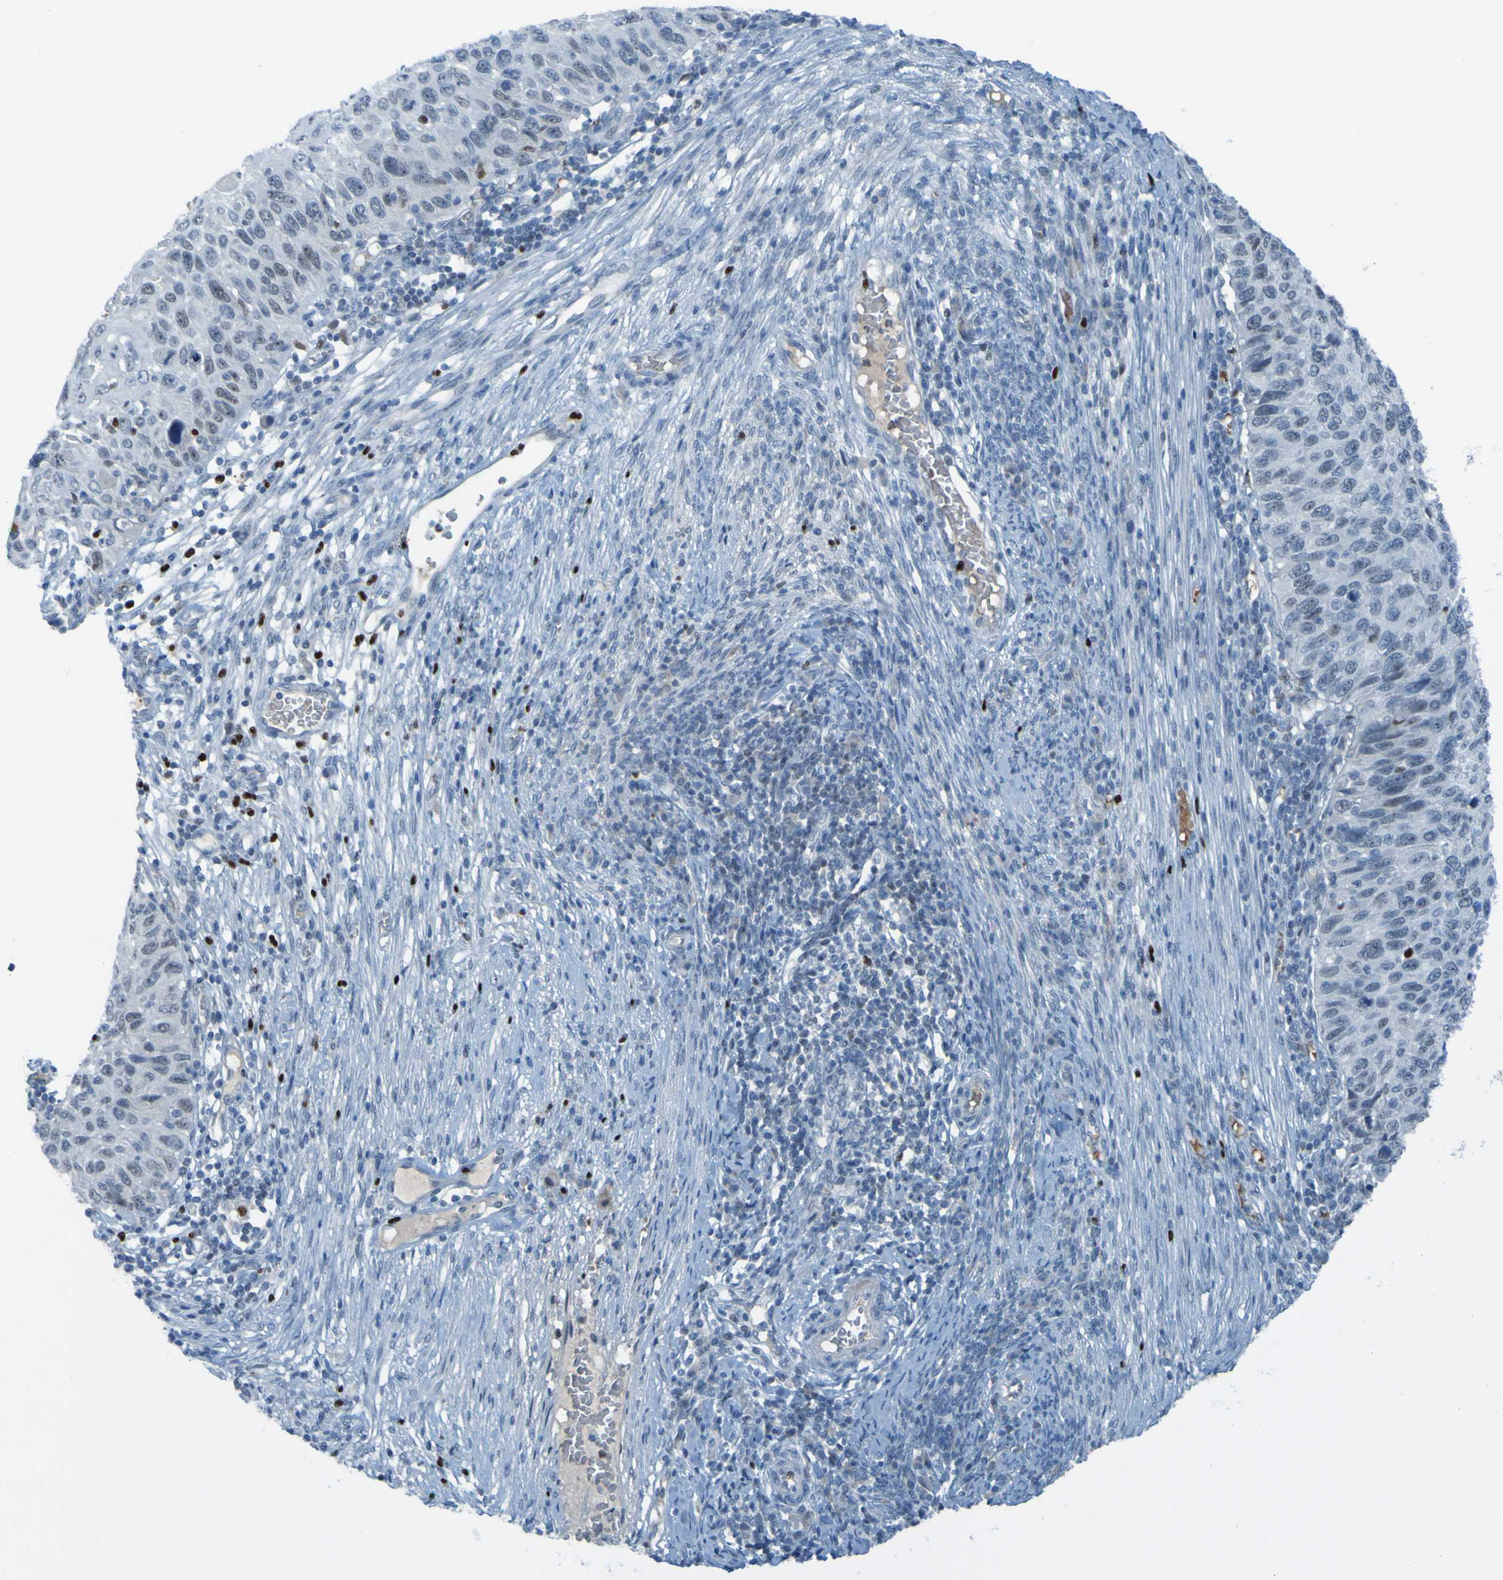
{"staining": {"intensity": "negative", "quantity": "none", "location": "none"}, "tissue": "cervical cancer", "cell_type": "Tumor cells", "image_type": "cancer", "snomed": [{"axis": "morphology", "description": "Squamous cell carcinoma, NOS"}, {"axis": "topography", "description": "Cervix"}], "caption": "Immunohistochemistry (IHC) histopathology image of neoplastic tissue: human cervical squamous cell carcinoma stained with DAB (3,3'-diaminobenzidine) exhibits no significant protein expression in tumor cells.", "gene": "USP36", "patient": {"sex": "female", "age": 70}}